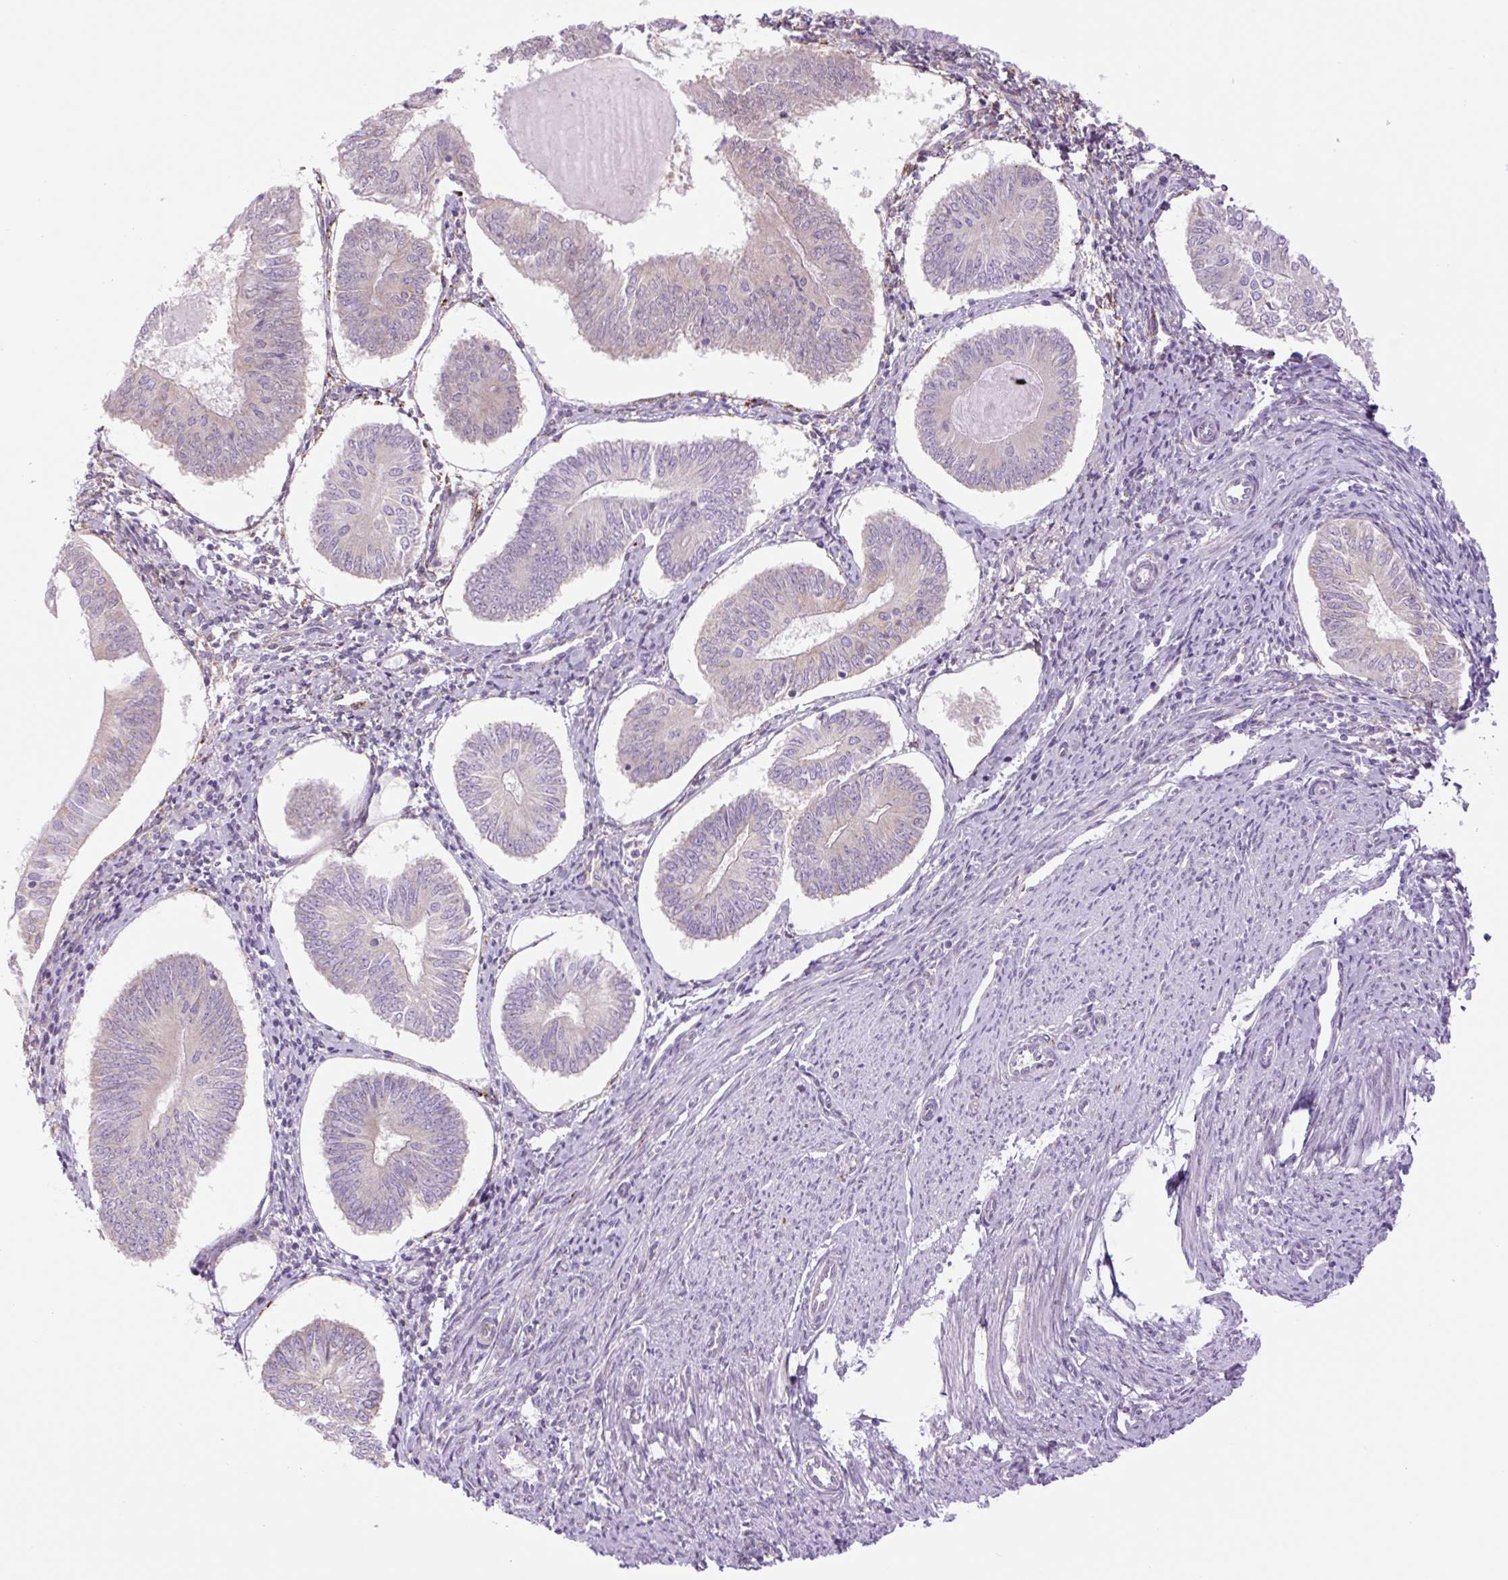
{"staining": {"intensity": "weak", "quantity": "25%-75%", "location": "cytoplasmic/membranous"}, "tissue": "endometrial cancer", "cell_type": "Tumor cells", "image_type": "cancer", "snomed": [{"axis": "morphology", "description": "Adenocarcinoma, NOS"}, {"axis": "topography", "description": "Endometrium"}], "caption": "Immunohistochemical staining of human endometrial cancer shows weak cytoplasmic/membranous protein expression in about 25%-75% of tumor cells.", "gene": "COL5A1", "patient": {"sex": "female", "age": 58}}